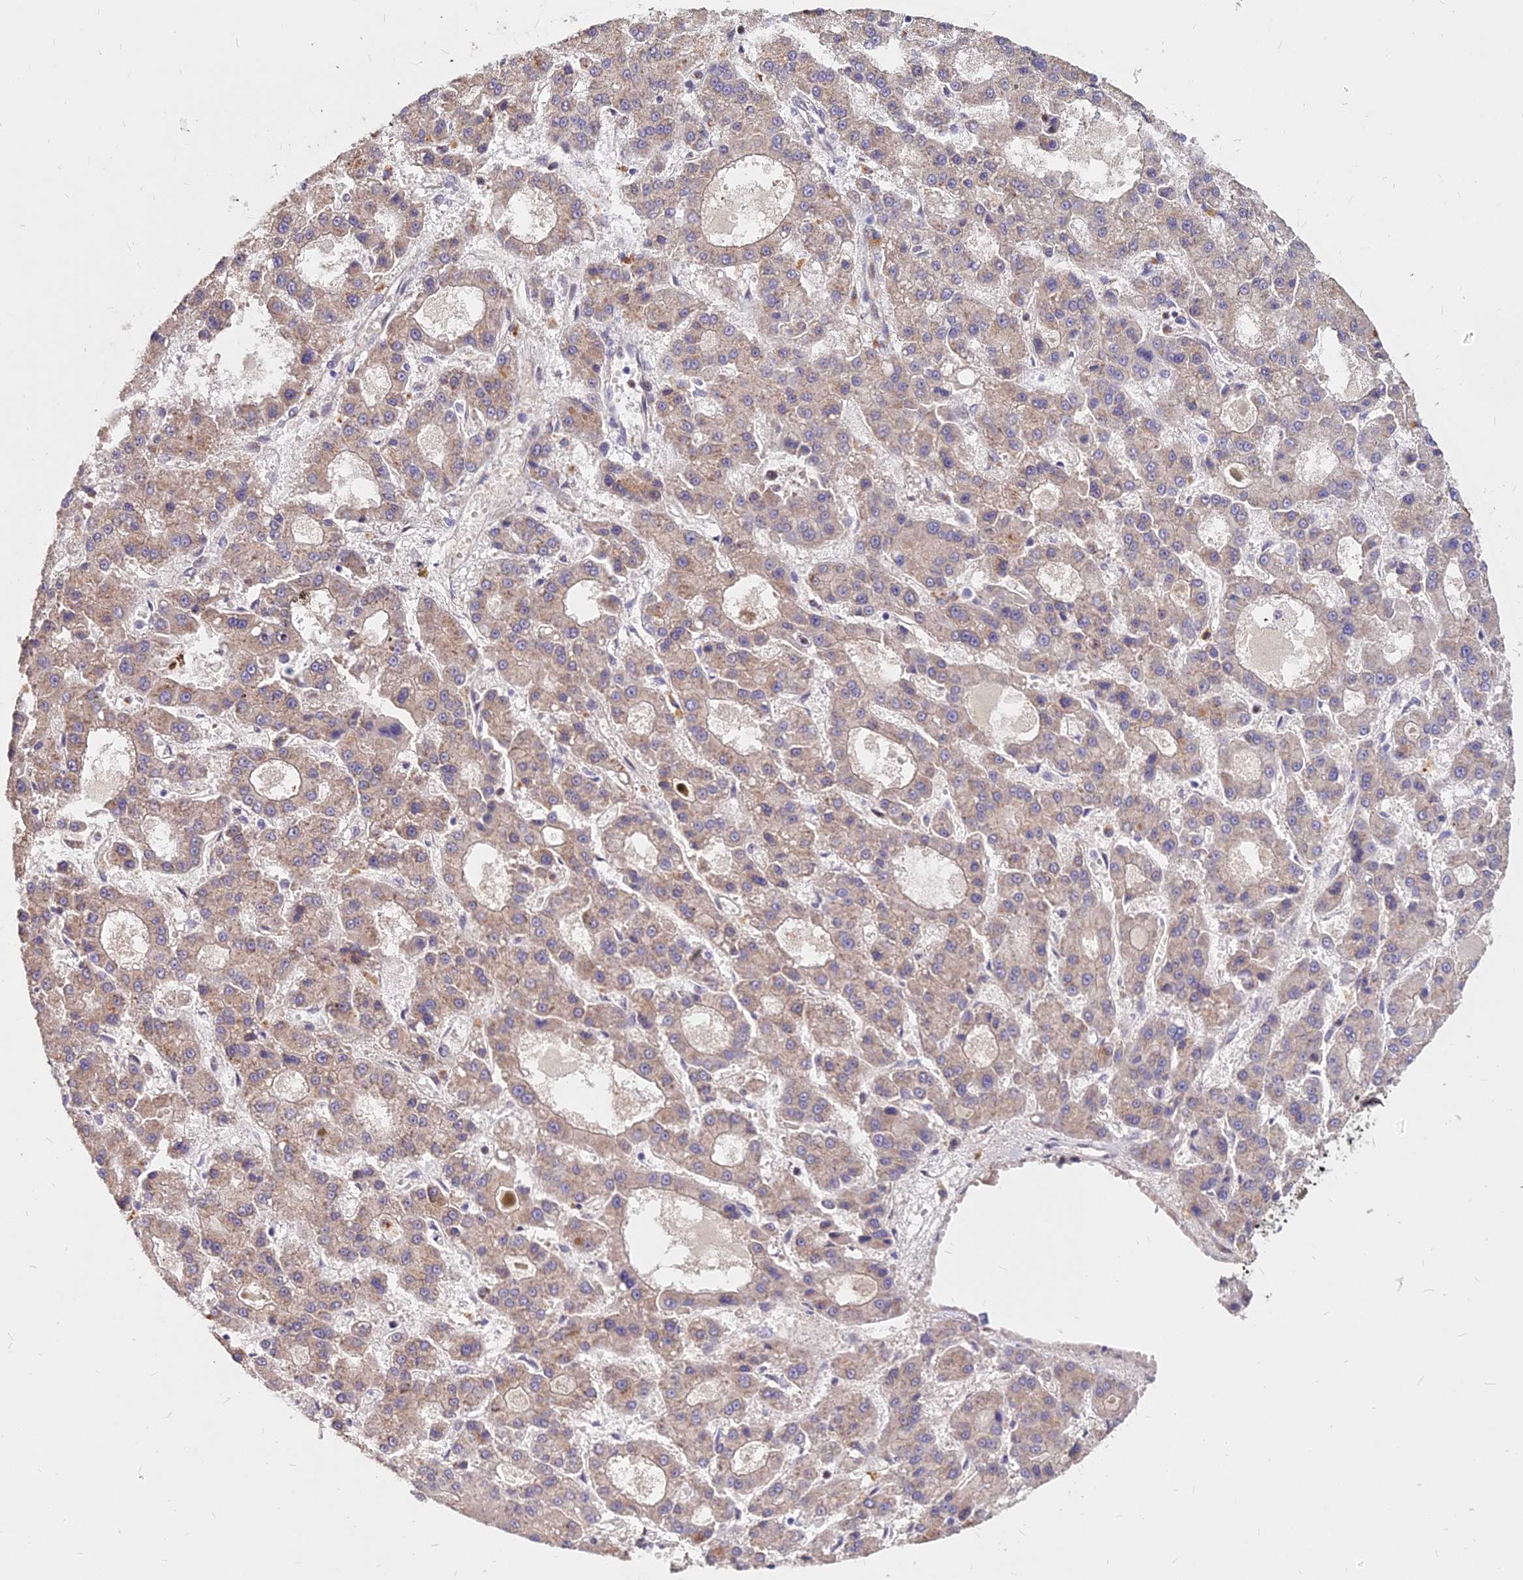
{"staining": {"intensity": "weak", "quantity": ">75%", "location": "cytoplasmic/membranous"}, "tissue": "liver cancer", "cell_type": "Tumor cells", "image_type": "cancer", "snomed": [{"axis": "morphology", "description": "Carcinoma, Hepatocellular, NOS"}, {"axis": "topography", "description": "Liver"}], "caption": "DAB (3,3'-diaminobenzidine) immunohistochemical staining of human liver cancer (hepatocellular carcinoma) shows weak cytoplasmic/membranous protein expression in approximately >75% of tumor cells.", "gene": "C11orf68", "patient": {"sex": "male", "age": 70}}